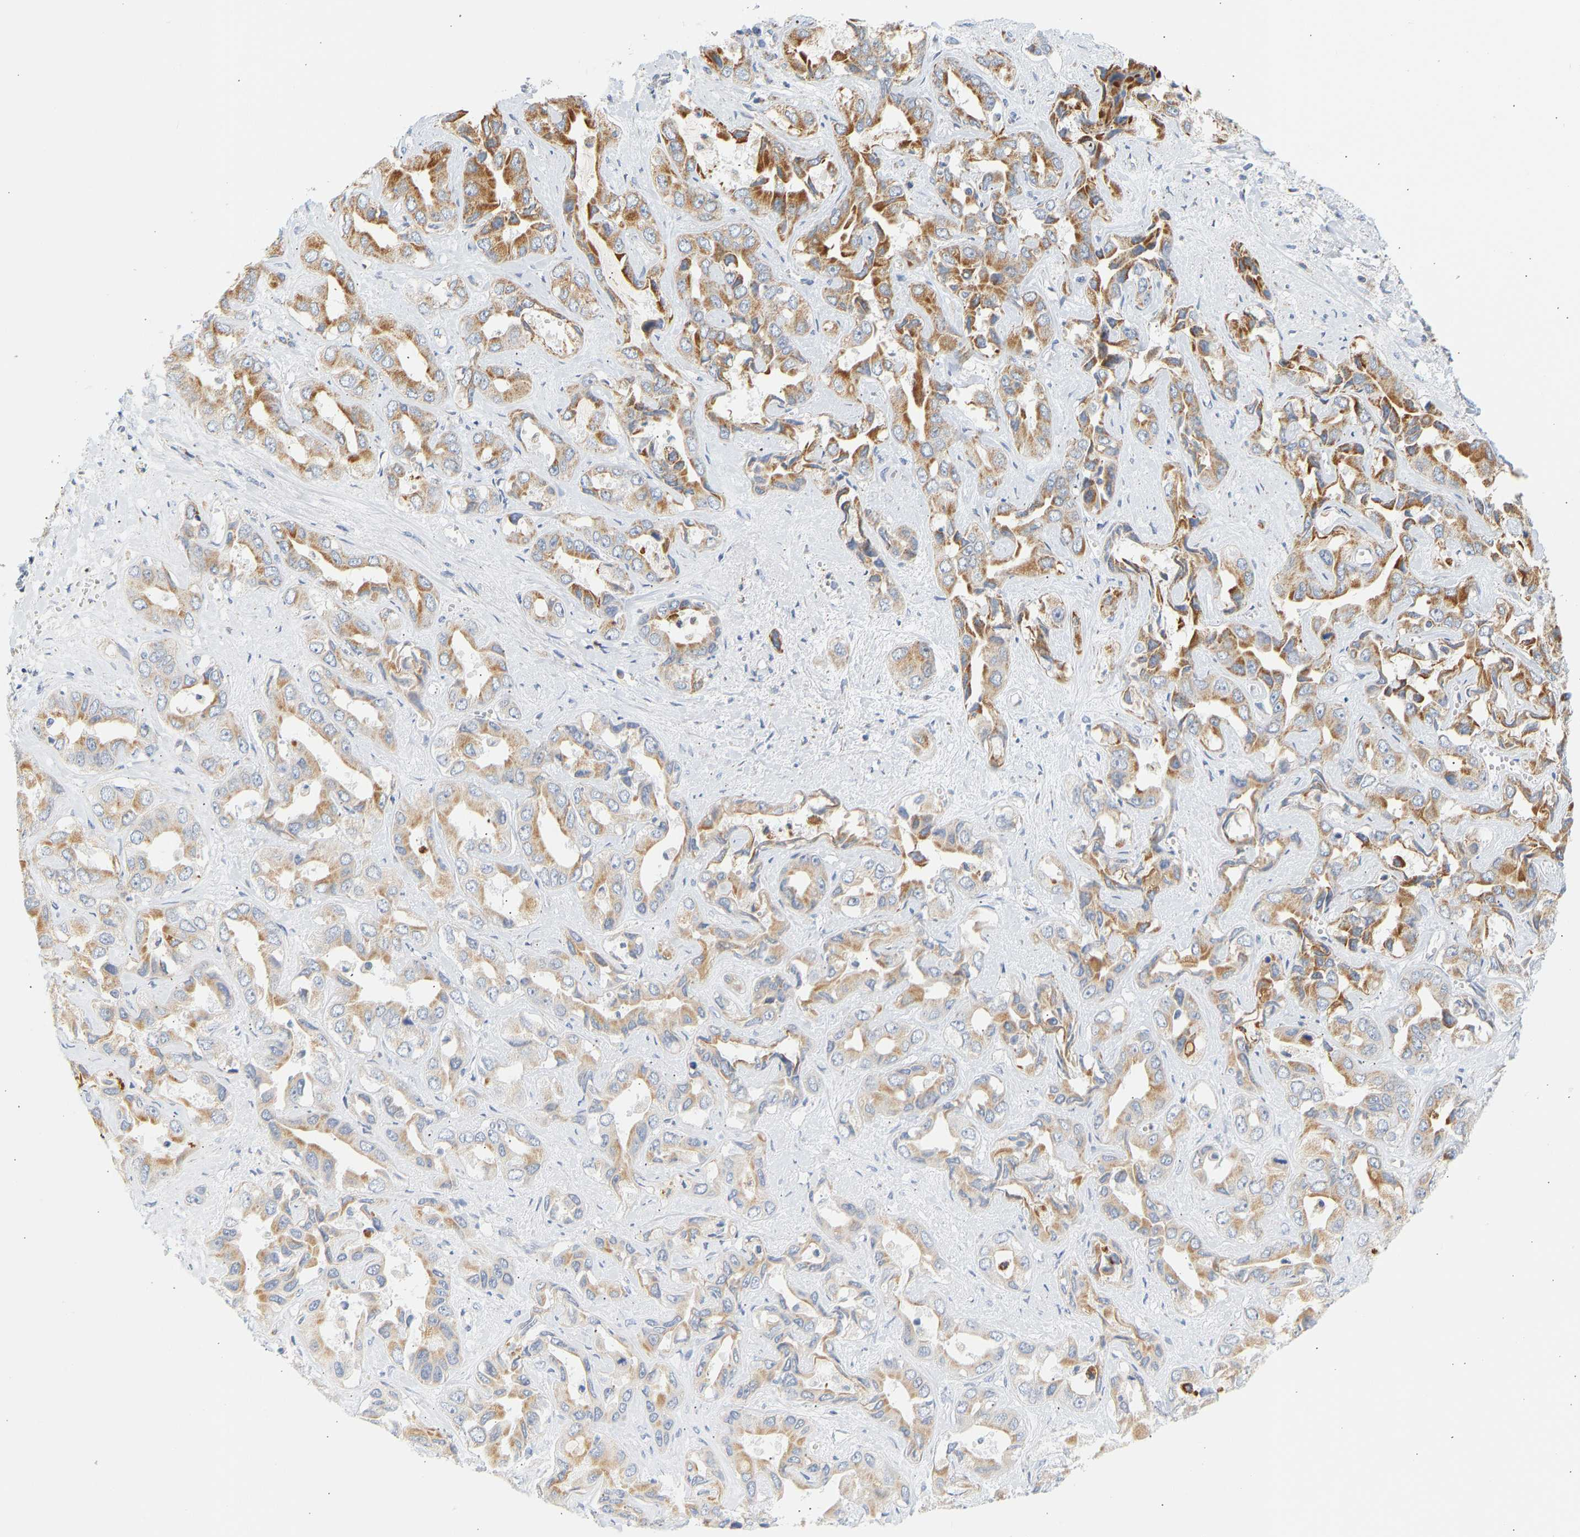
{"staining": {"intensity": "strong", "quantity": ">75%", "location": "cytoplasmic/membranous"}, "tissue": "liver cancer", "cell_type": "Tumor cells", "image_type": "cancer", "snomed": [{"axis": "morphology", "description": "Cholangiocarcinoma"}, {"axis": "topography", "description": "Liver"}], "caption": "A brown stain highlights strong cytoplasmic/membranous staining of a protein in human liver cancer (cholangiocarcinoma) tumor cells. (DAB (3,3'-diaminobenzidine) IHC with brightfield microscopy, high magnification).", "gene": "GRPEL2", "patient": {"sex": "female", "age": 52}}